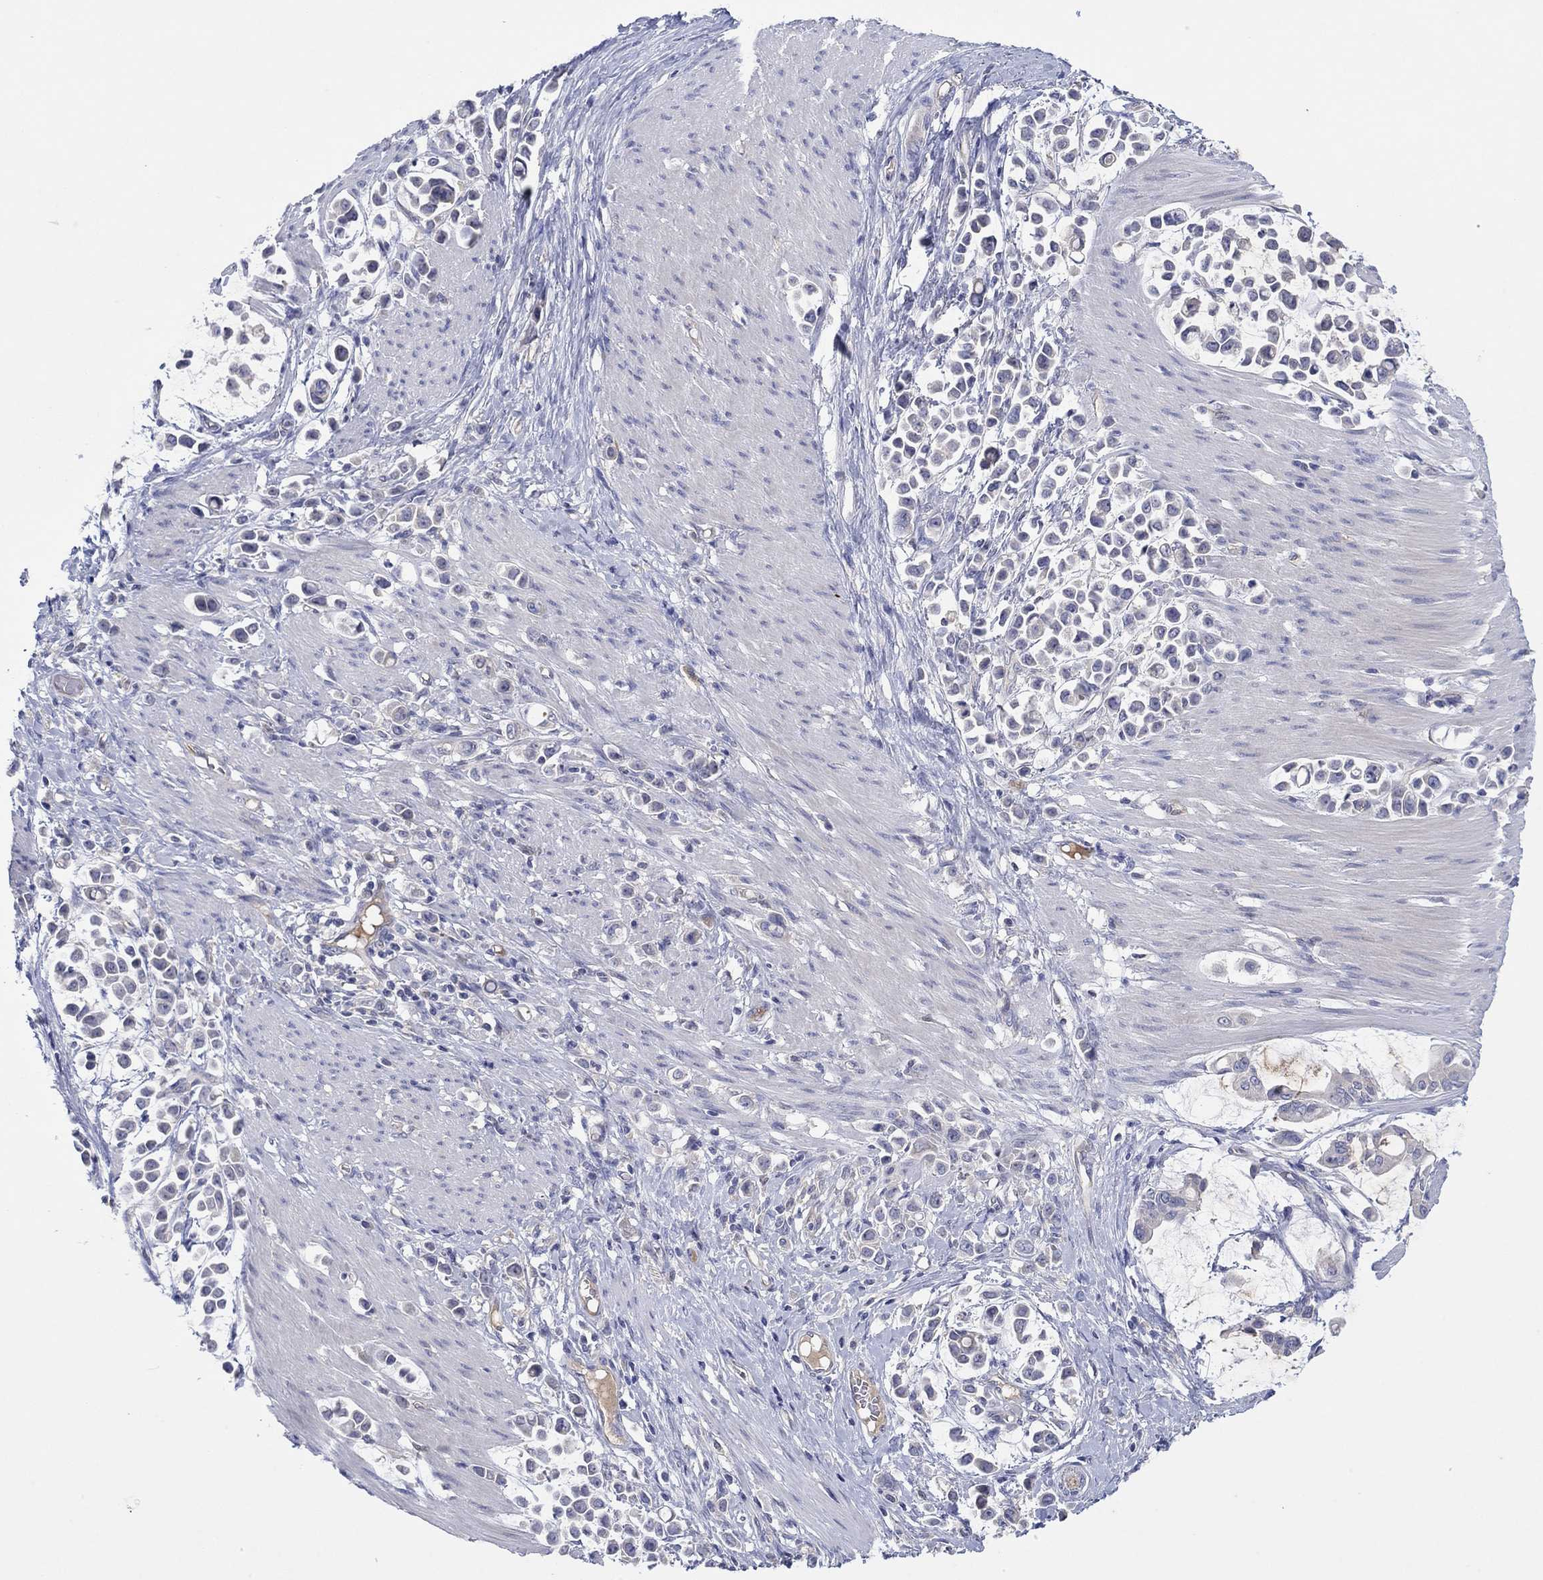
{"staining": {"intensity": "negative", "quantity": "none", "location": "none"}, "tissue": "stomach cancer", "cell_type": "Tumor cells", "image_type": "cancer", "snomed": [{"axis": "morphology", "description": "Adenocarcinoma, NOS"}, {"axis": "topography", "description": "Stomach"}], "caption": "Tumor cells show no significant staining in adenocarcinoma (stomach).", "gene": "PLCL2", "patient": {"sex": "male", "age": 82}}